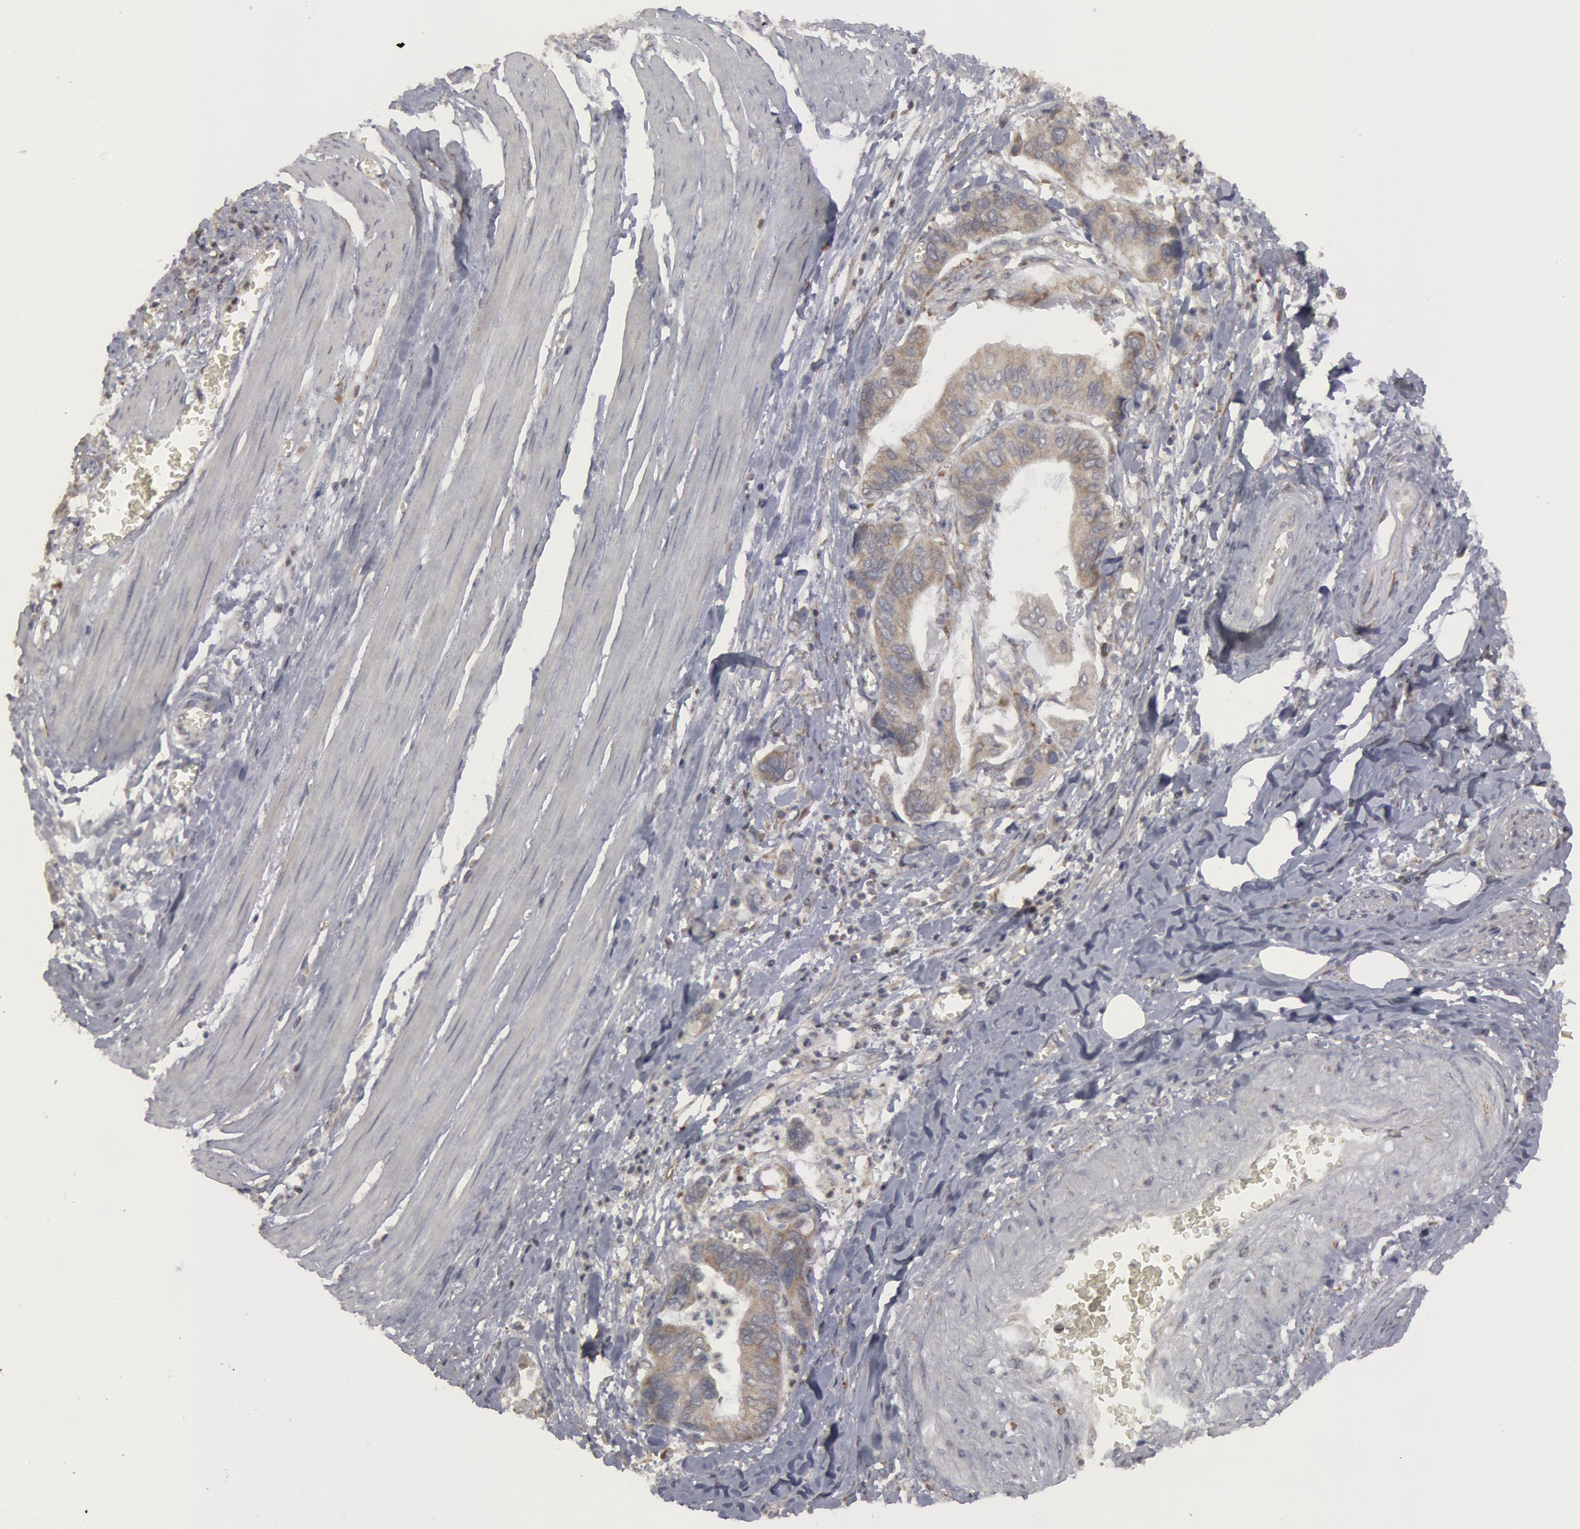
{"staining": {"intensity": "weak", "quantity": ">75%", "location": "cytoplasmic/membranous"}, "tissue": "stomach cancer", "cell_type": "Tumor cells", "image_type": "cancer", "snomed": [{"axis": "morphology", "description": "Adenocarcinoma, NOS"}, {"axis": "topography", "description": "Stomach, upper"}], "caption": "Stomach cancer (adenocarcinoma) stained for a protein (brown) reveals weak cytoplasmic/membranous positive expression in approximately >75% of tumor cells.", "gene": "OSBPL8", "patient": {"sex": "male", "age": 80}}